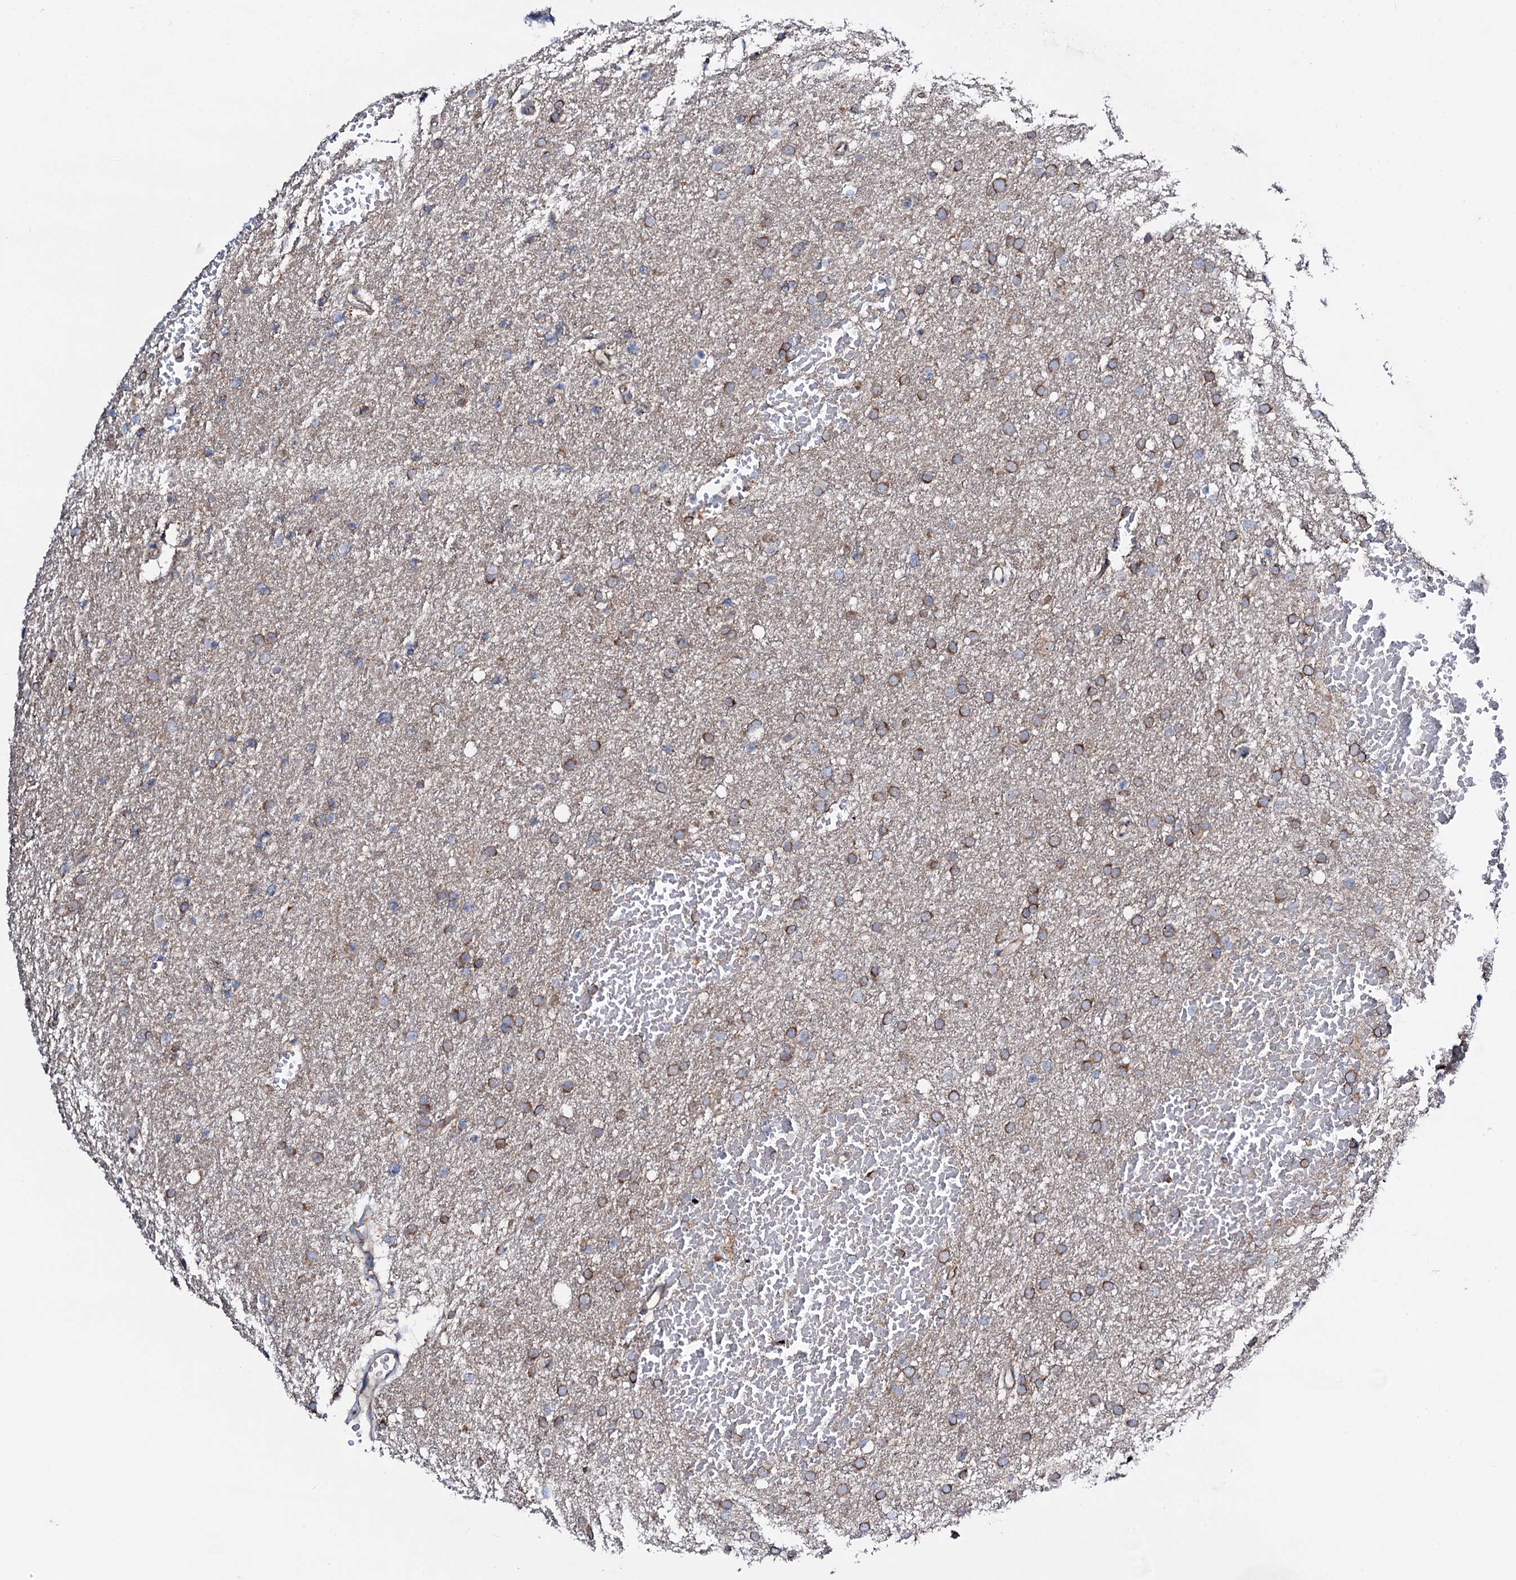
{"staining": {"intensity": "moderate", "quantity": "25%-75%", "location": "cytoplasmic/membranous"}, "tissue": "glioma", "cell_type": "Tumor cells", "image_type": "cancer", "snomed": [{"axis": "morphology", "description": "Glioma, malignant, High grade"}, {"axis": "topography", "description": "Cerebral cortex"}], "caption": "Malignant high-grade glioma tissue reveals moderate cytoplasmic/membranous positivity in approximately 25%-75% of tumor cells", "gene": "STARD13", "patient": {"sex": "female", "age": 36}}